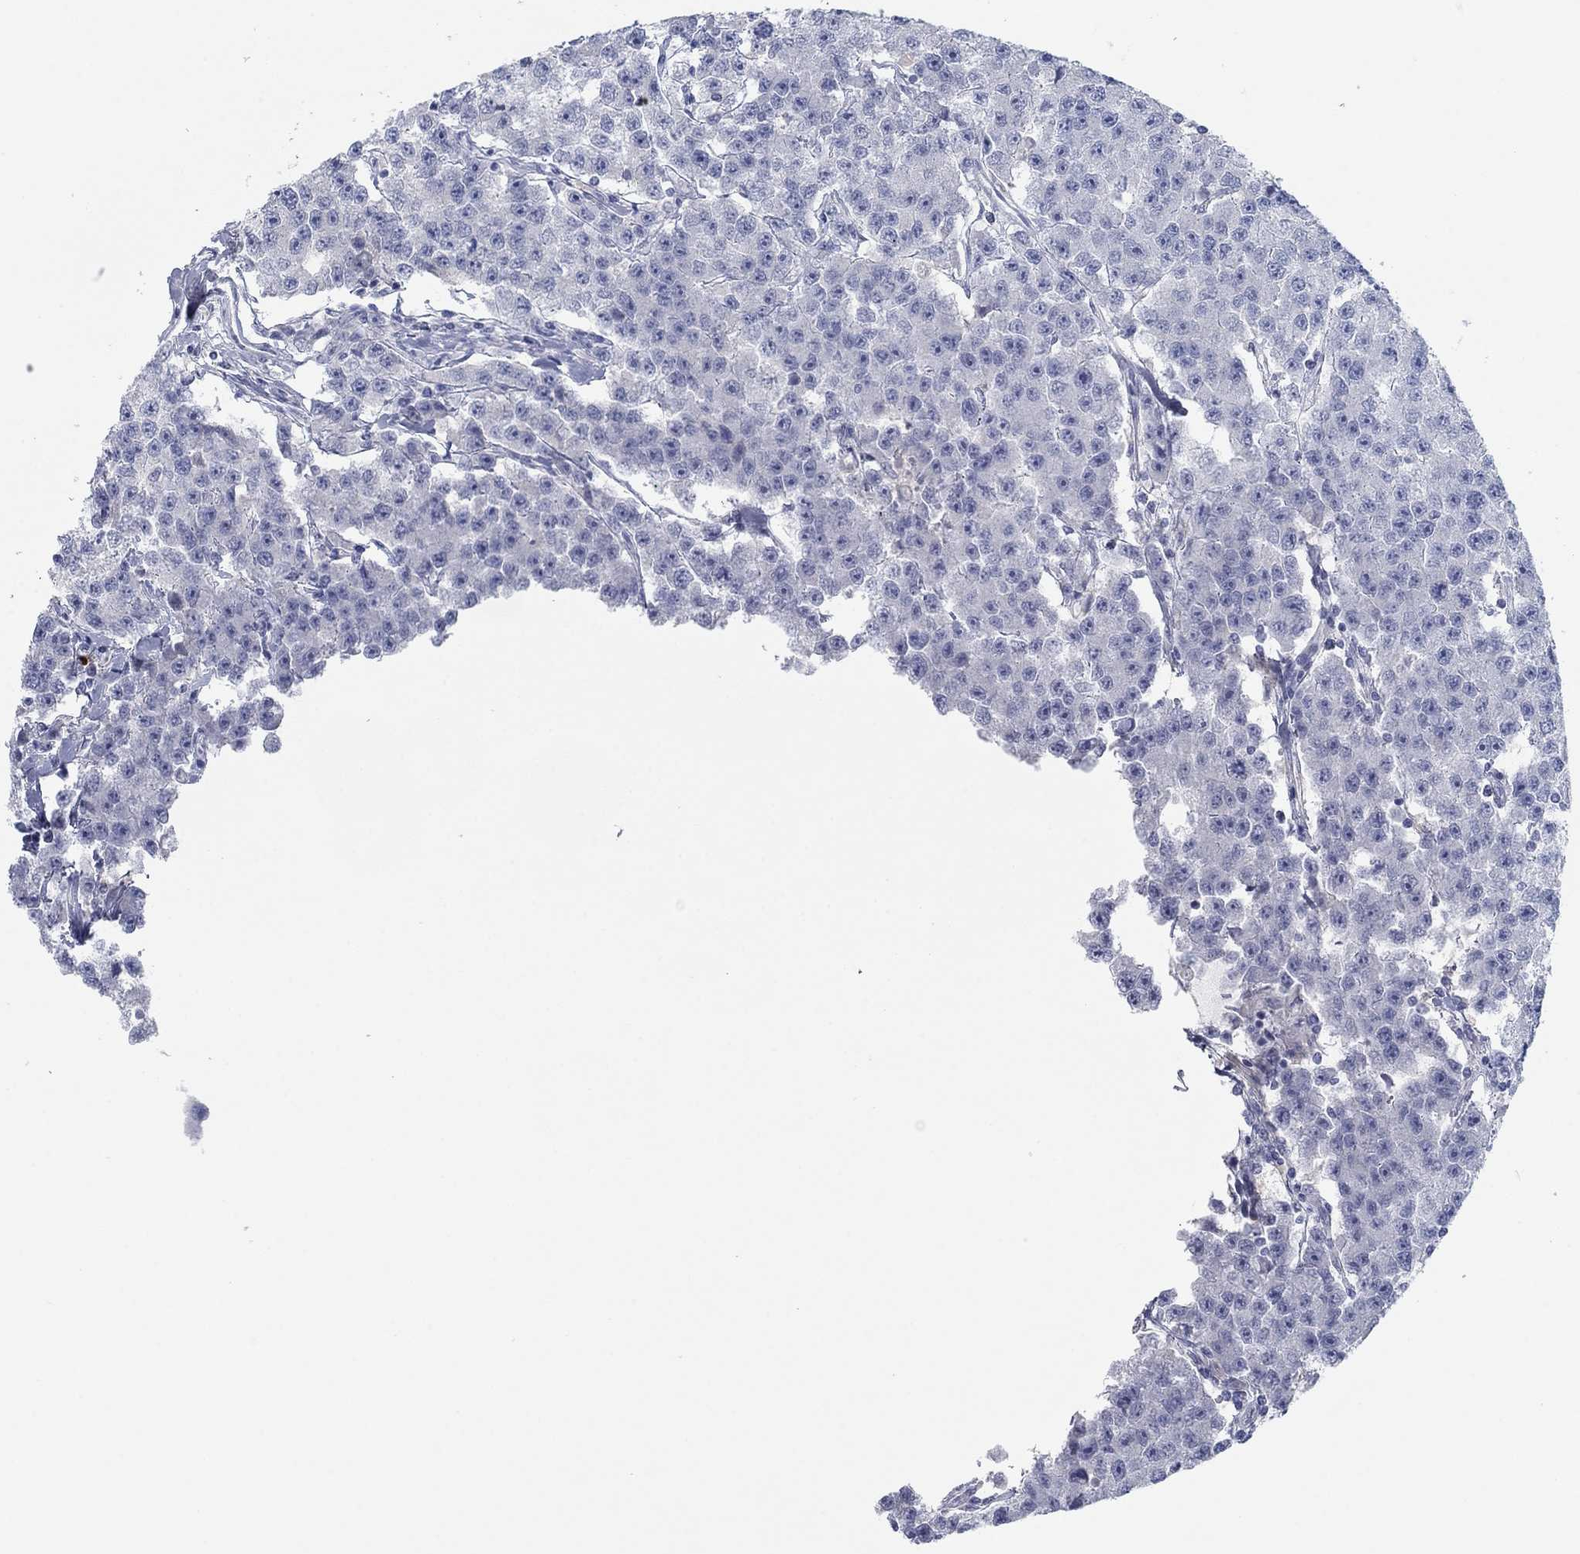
{"staining": {"intensity": "negative", "quantity": "none", "location": "none"}, "tissue": "testis cancer", "cell_type": "Tumor cells", "image_type": "cancer", "snomed": [{"axis": "morphology", "description": "Seminoma, NOS"}, {"axis": "topography", "description": "Testis"}], "caption": "High power microscopy photomicrograph of an immunohistochemistry (IHC) histopathology image of seminoma (testis), revealing no significant expression in tumor cells.", "gene": "APOC3", "patient": {"sex": "male", "age": 59}}